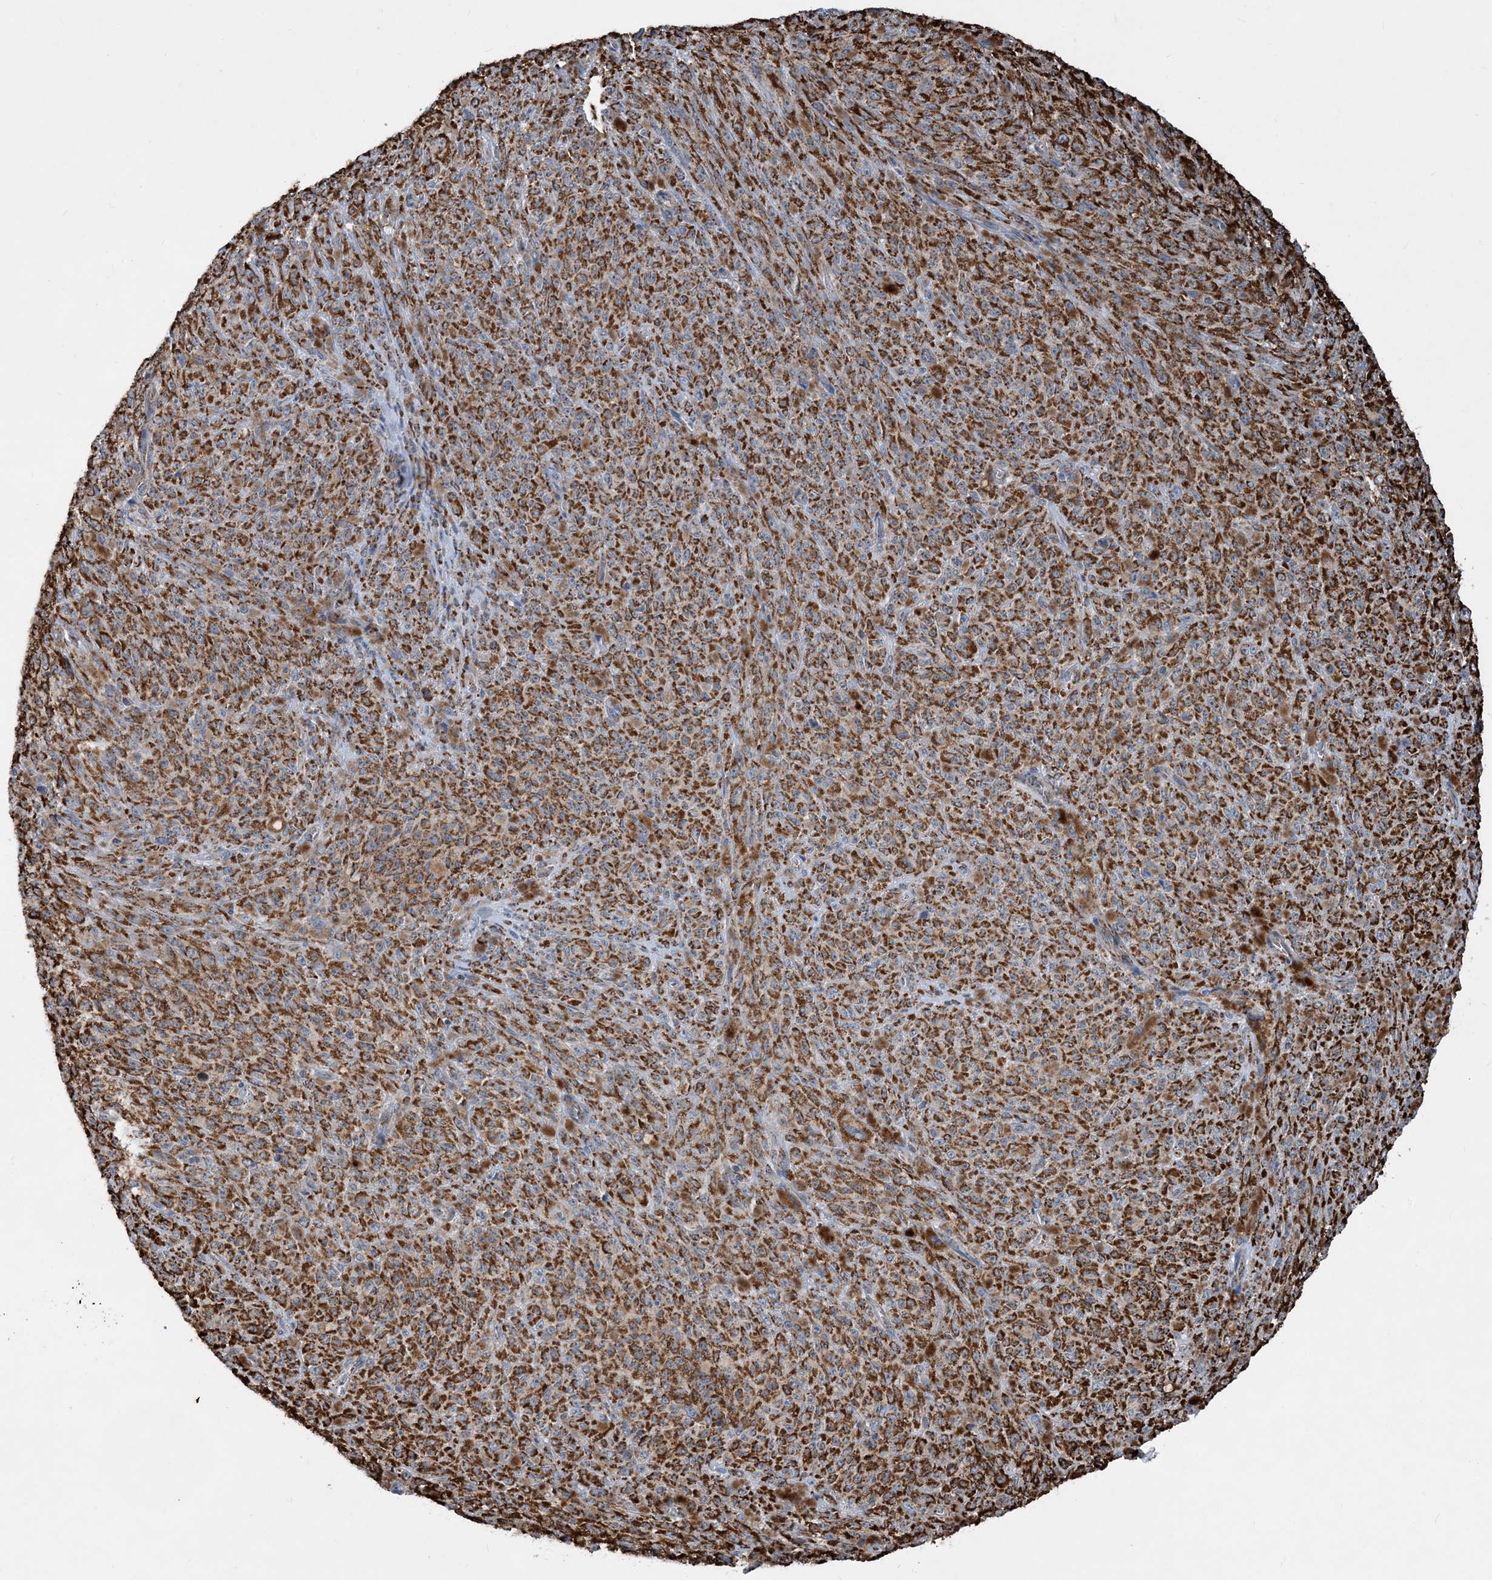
{"staining": {"intensity": "moderate", "quantity": ">75%", "location": "cytoplasmic/membranous"}, "tissue": "melanoma", "cell_type": "Tumor cells", "image_type": "cancer", "snomed": [{"axis": "morphology", "description": "Malignant melanoma, NOS"}, {"axis": "topography", "description": "Skin"}], "caption": "DAB (3,3'-diaminobenzidine) immunohistochemical staining of melanoma reveals moderate cytoplasmic/membranous protein positivity in approximately >75% of tumor cells.", "gene": "PCDHGA1", "patient": {"sex": "female", "age": 82}}